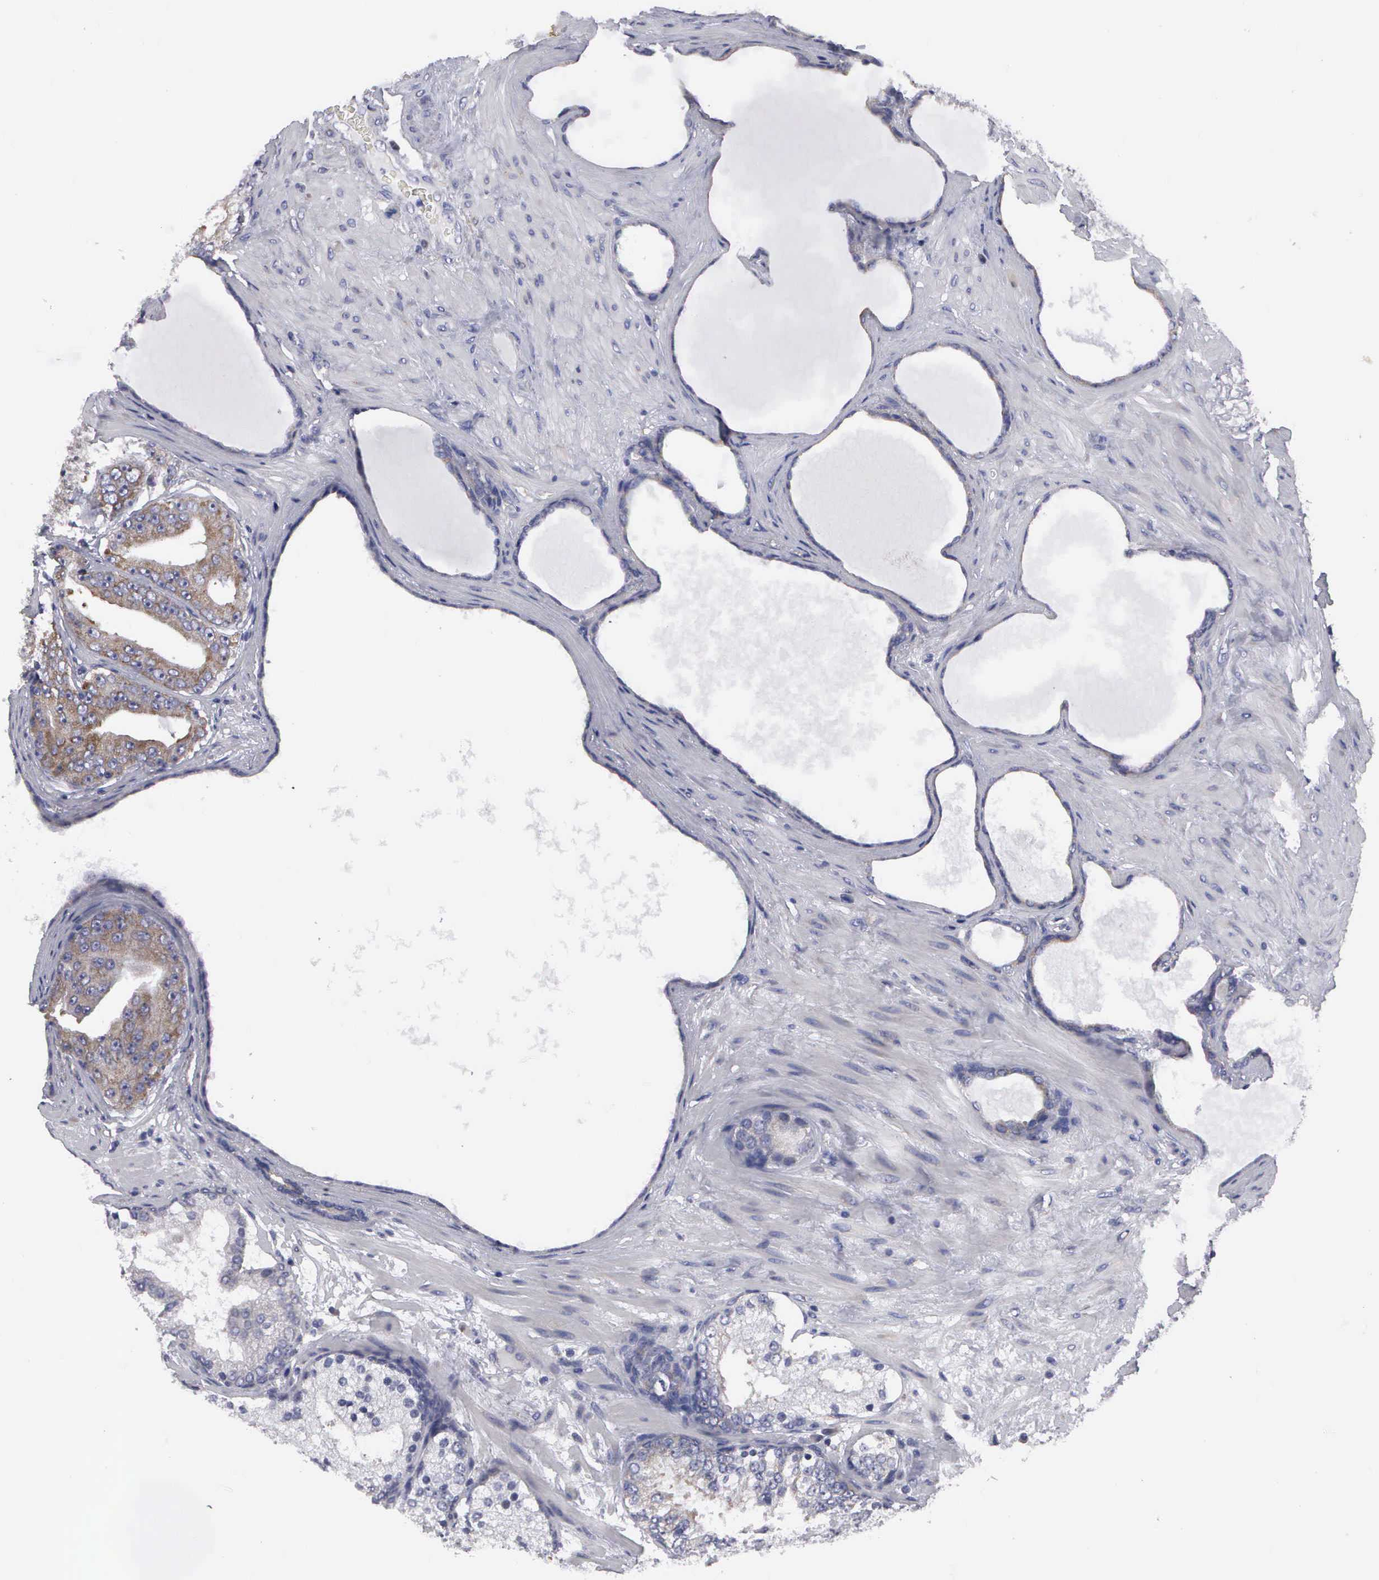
{"staining": {"intensity": "moderate", "quantity": "<25%", "location": "cytoplasmic/membranous"}, "tissue": "prostate cancer", "cell_type": "Tumor cells", "image_type": "cancer", "snomed": [{"axis": "morphology", "description": "Adenocarcinoma, High grade"}, {"axis": "topography", "description": "Prostate"}], "caption": "Protein expression analysis of prostate high-grade adenocarcinoma reveals moderate cytoplasmic/membranous expression in approximately <25% of tumor cells. (IHC, brightfield microscopy, high magnification).", "gene": "TXLNG", "patient": {"sex": "male", "age": 68}}